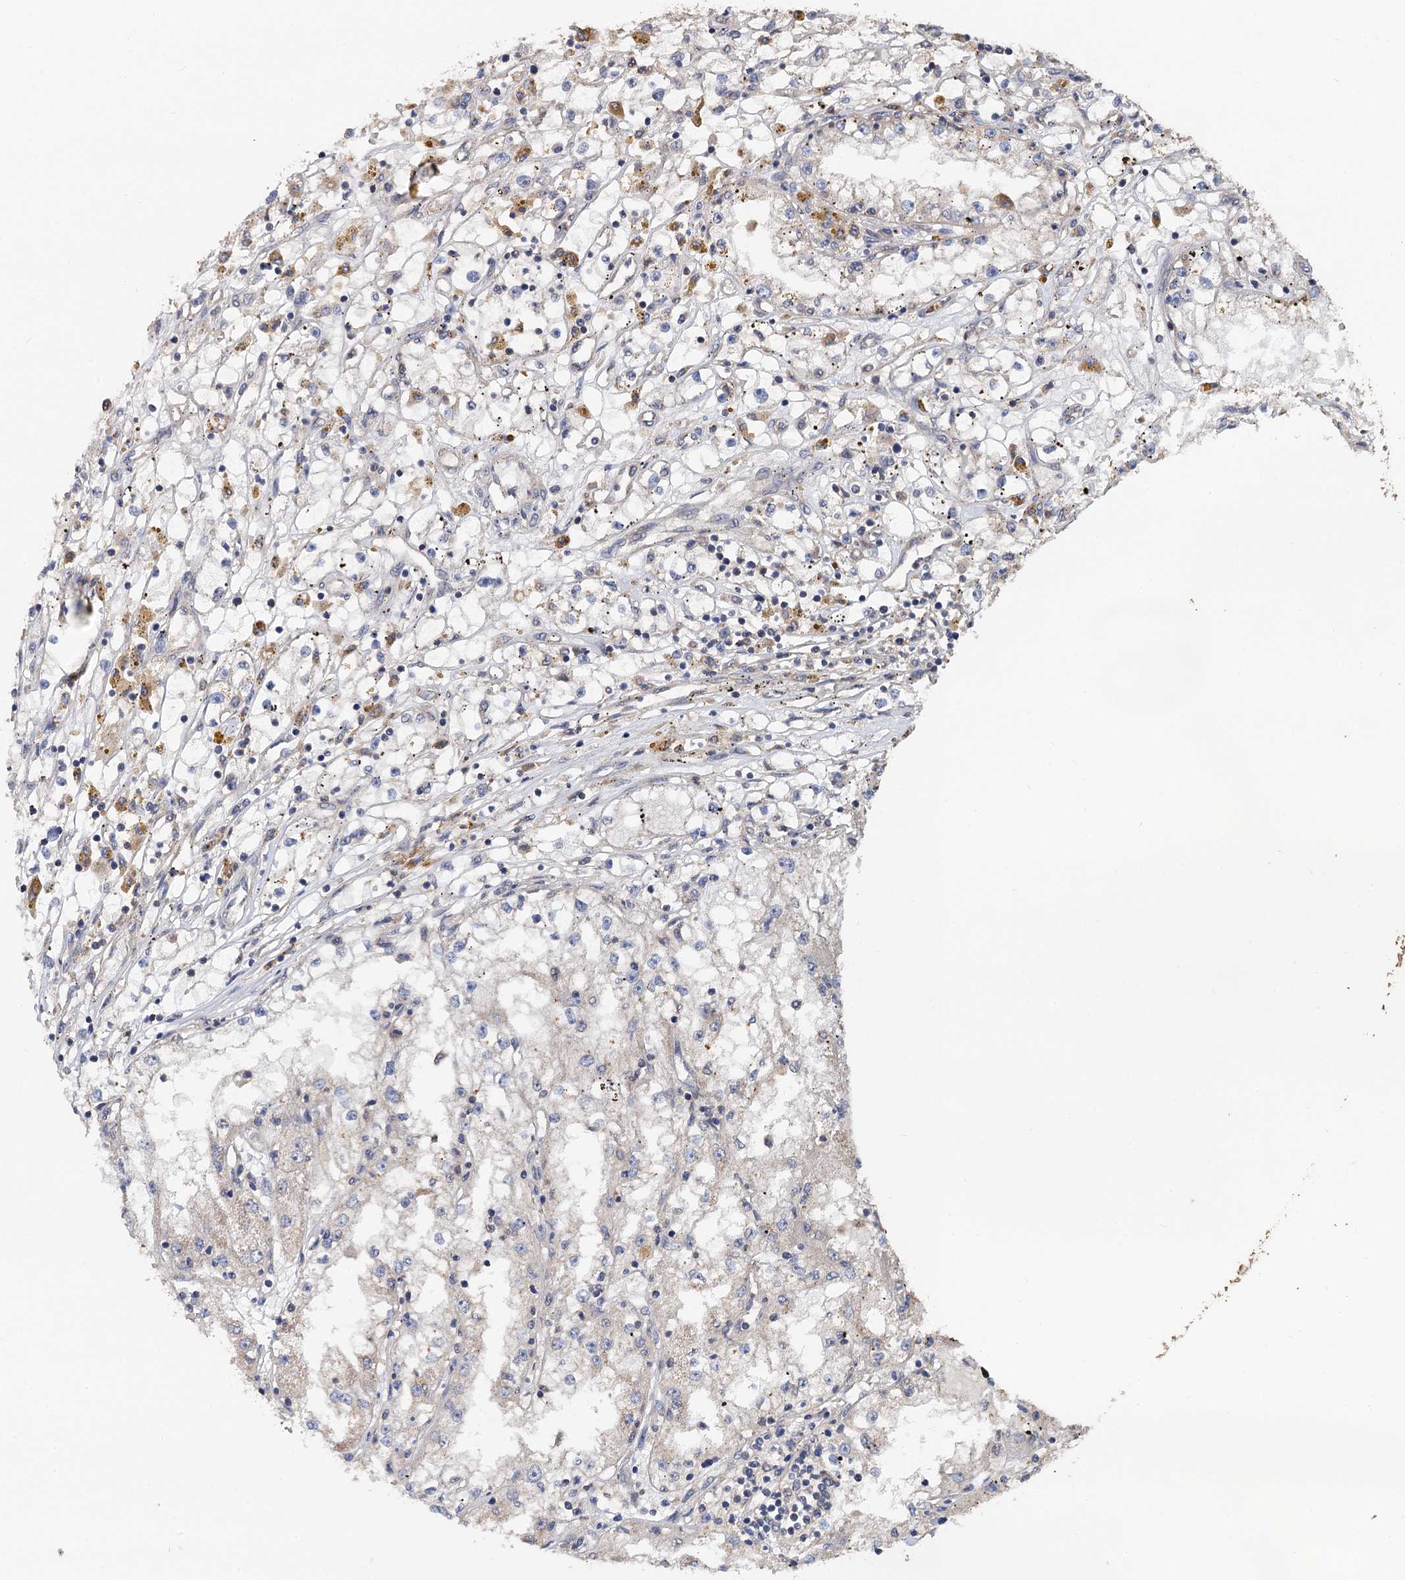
{"staining": {"intensity": "negative", "quantity": "none", "location": "none"}, "tissue": "renal cancer", "cell_type": "Tumor cells", "image_type": "cancer", "snomed": [{"axis": "morphology", "description": "Adenocarcinoma, NOS"}, {"axis": "topography", "description": "Kidney"}], "caption": "Histopathology image shows no significant protein positivity in tumor cells of renal adenocarcinoma. The staining was performed using DAB (3,3'-diaminobenzidine) to visualize the protein expression in brown, while the nuclei were stained in blue with hematoxylin (Magnification: 20x).", "gene": "PPTC7", "patient": {"sex": "male", "age": 56}}